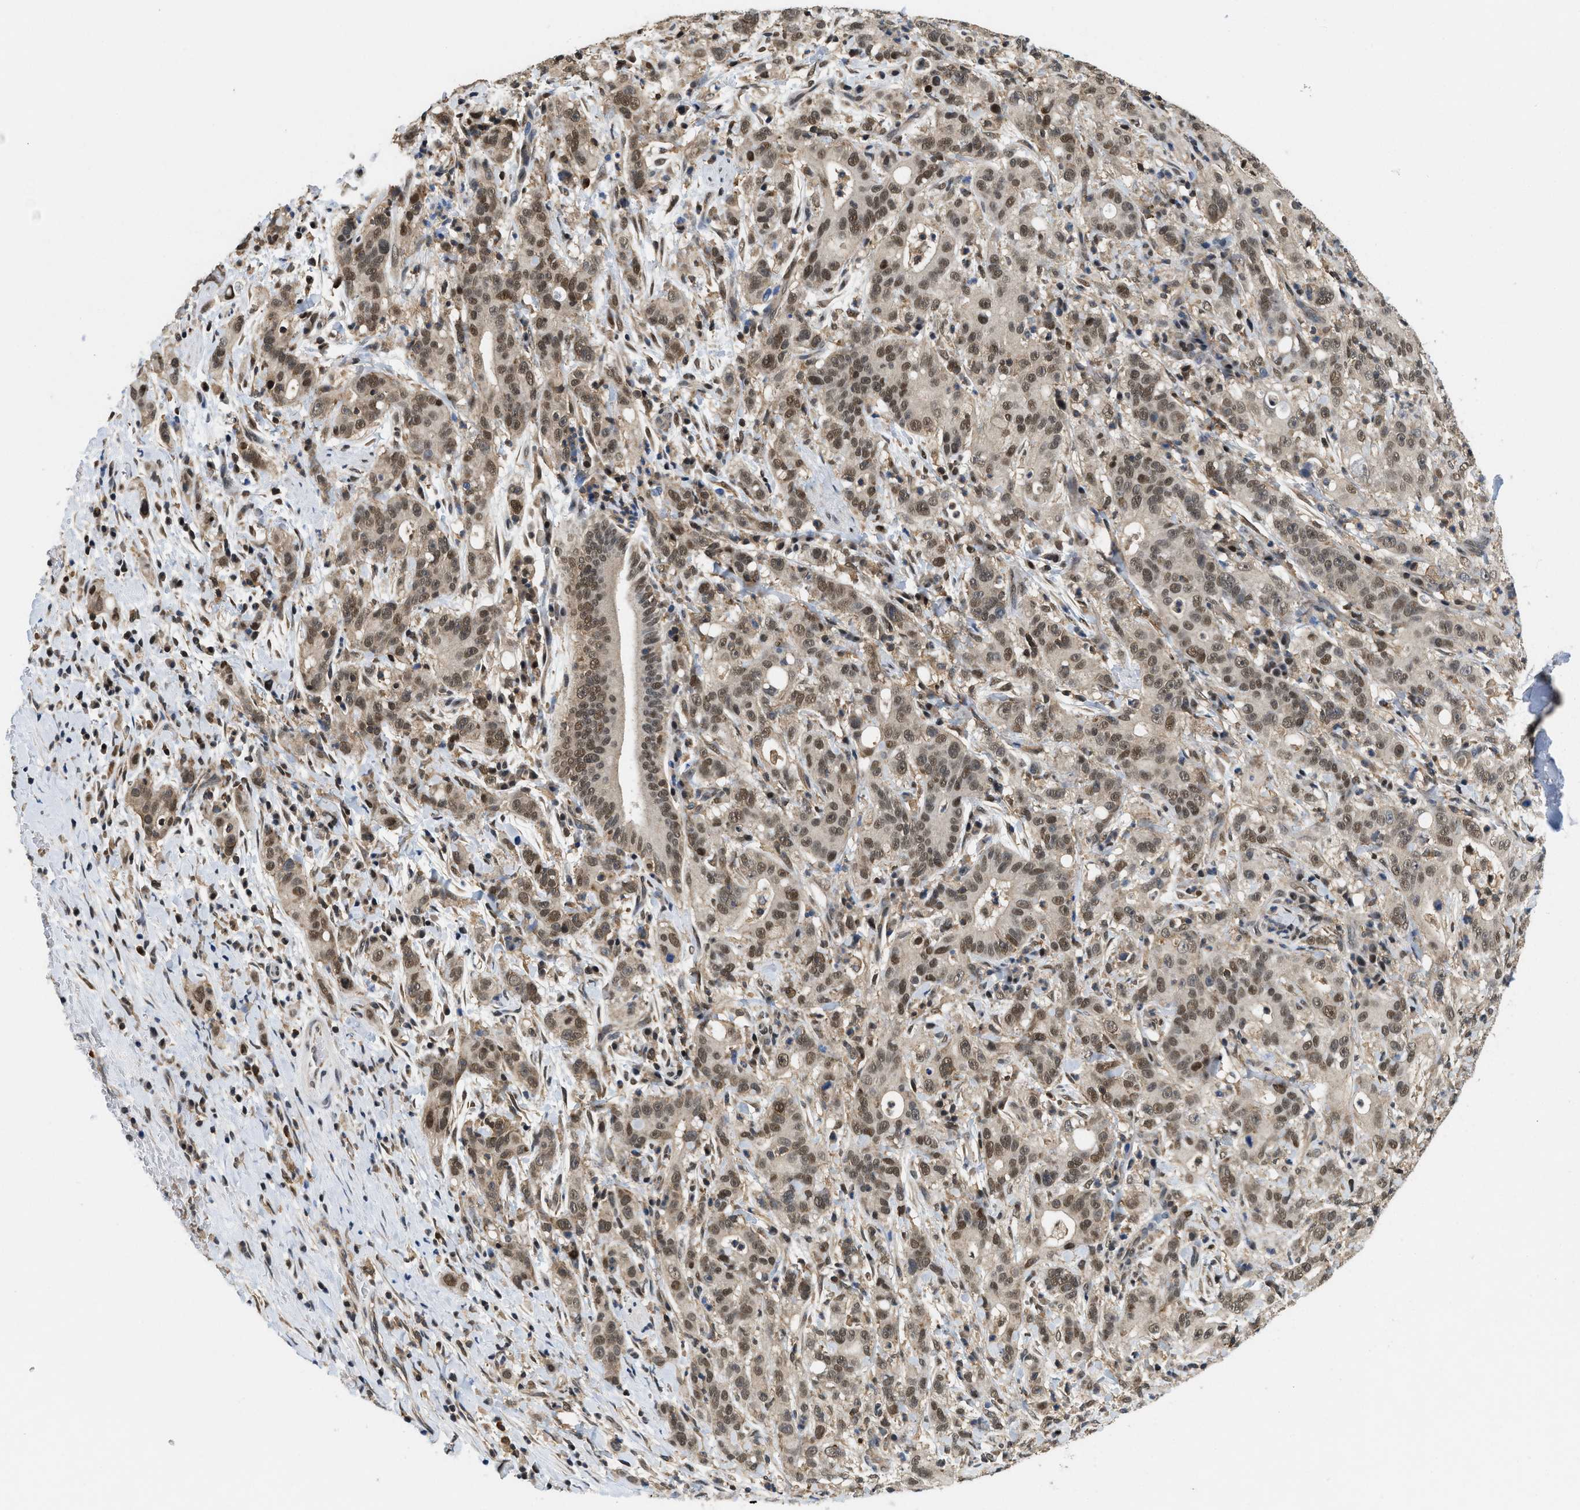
{"staining": {"intensity": "moderate", "quantity": ">75%", "location": "cytoplasmic/membranous,nuclear"}, "tissue": "liver cancer", "cell_type": "Tumor cells", "image_type": "cancer", "snomed": [{"axis": "morphology", "description": "Cholangiocarcinoma"}, {"axis": "topography", "description": "Liver"}], "caption": "IHC staining of liver cancer, which reveals medium levels of moderate cytoplasmic/membranous and nuclear staining in about >75% of tumor cells indicating moderate cytoplasmic/membranous and nuclear protein positivity. The staining was performed using DAB (3,3'-diaminobenzidine) (brown) for protein detection and nuclei were counterstained in hematoxylin (blue).", "gene": "ATF7IP", "patient": {"sex": "female", "age": 38}}